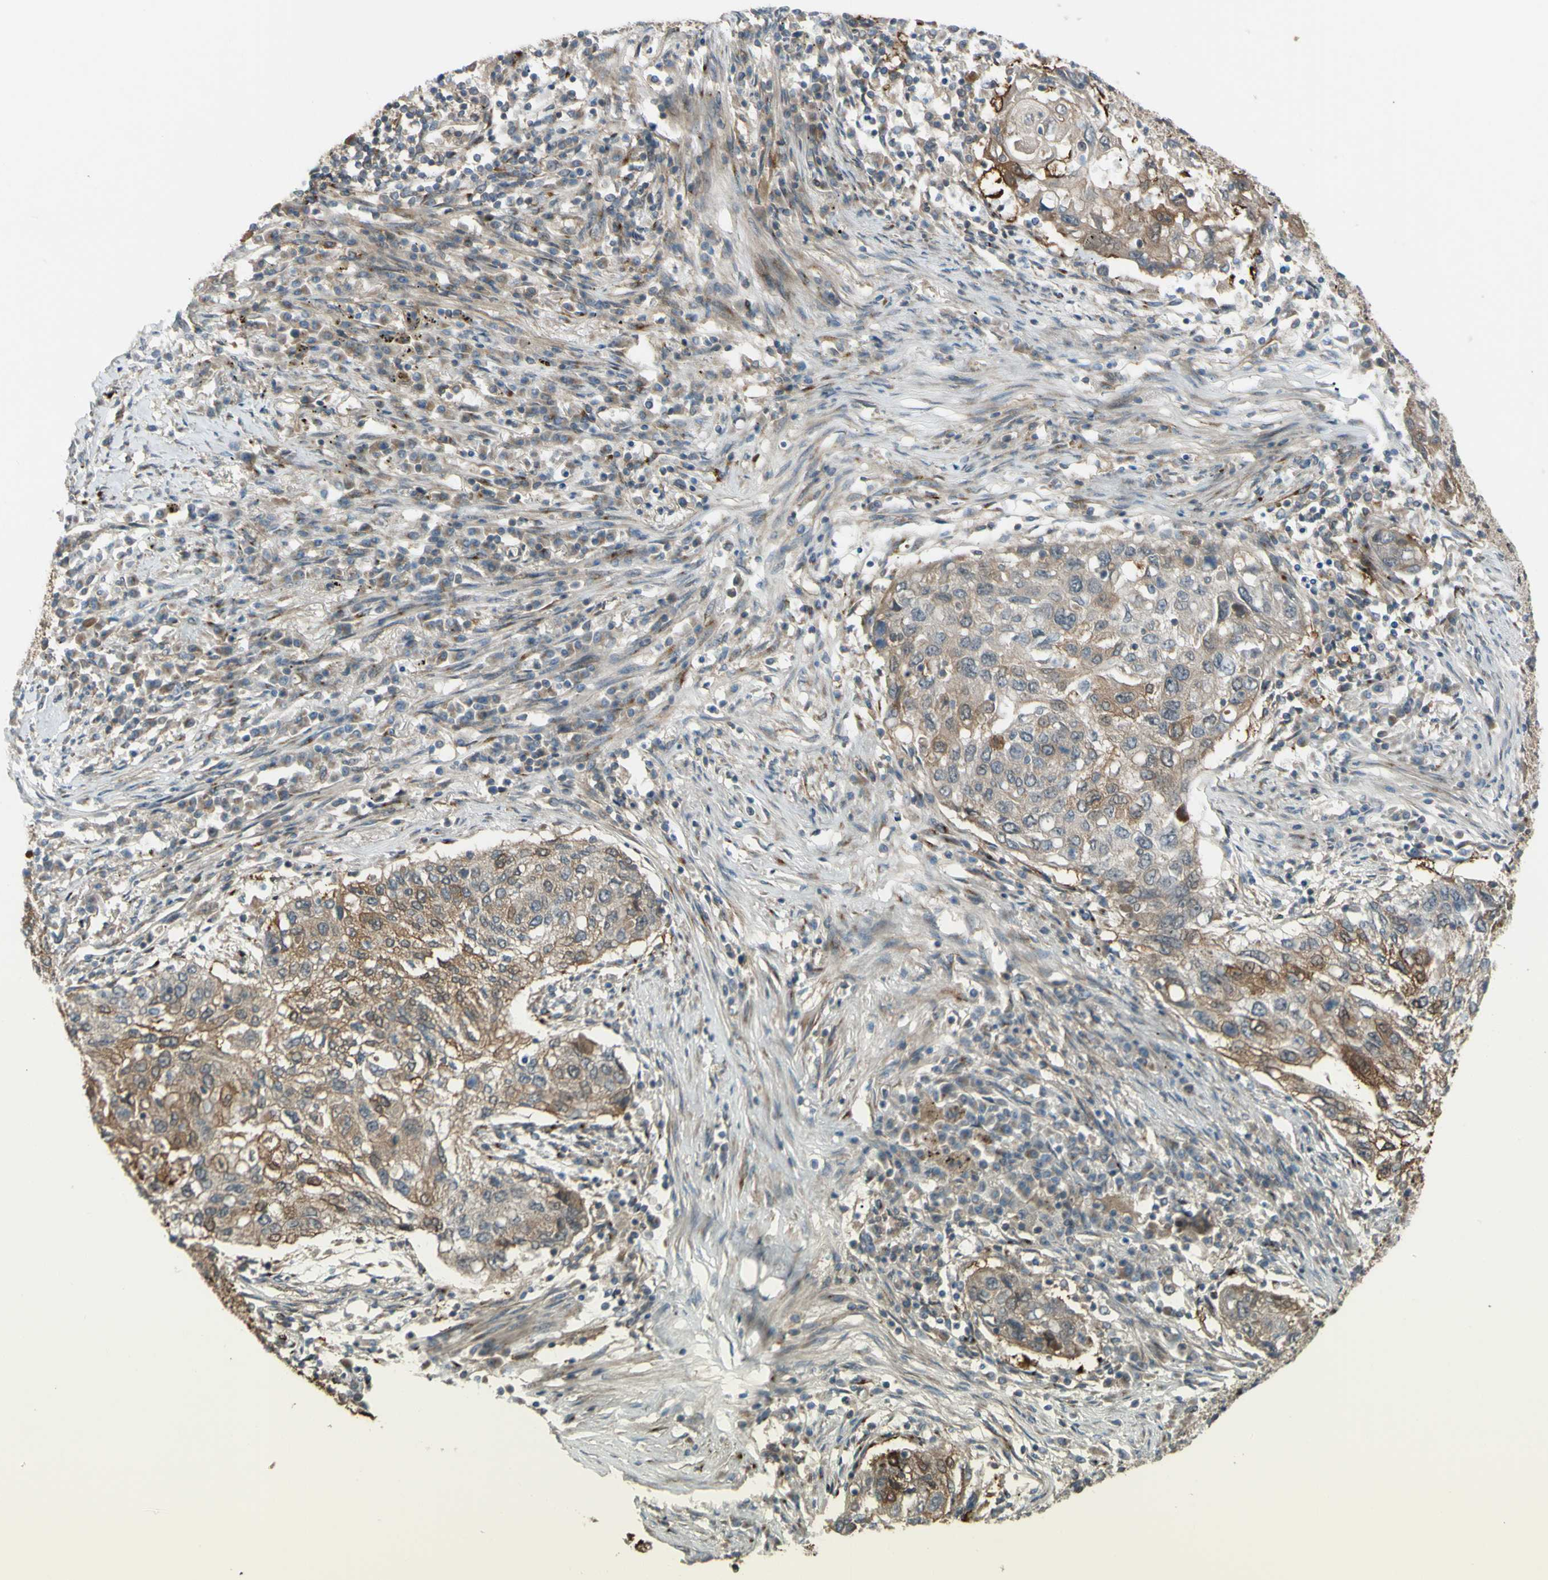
{"staining": {"intensity": "weak", "quantity": "25%-75%", "location": "cytoplasmic/membranous"}, "tissue": "lung cancer", "cell_type": "Tumor cells", "image_type": "cancer", "snomed": [{"axis": "morphology", "description": "Squamous cell carcinoma, NOS"}, {"axis": "topography", "description": "Lung"}], "caption": "IHC (DAB) staining of human lung cancer reveals weak cytoplasmic/membranous protein positivity in approximately 25%-75% of tumor cells.", "gene": "FLII", "patient": {"sex": "female", "age": 63}}